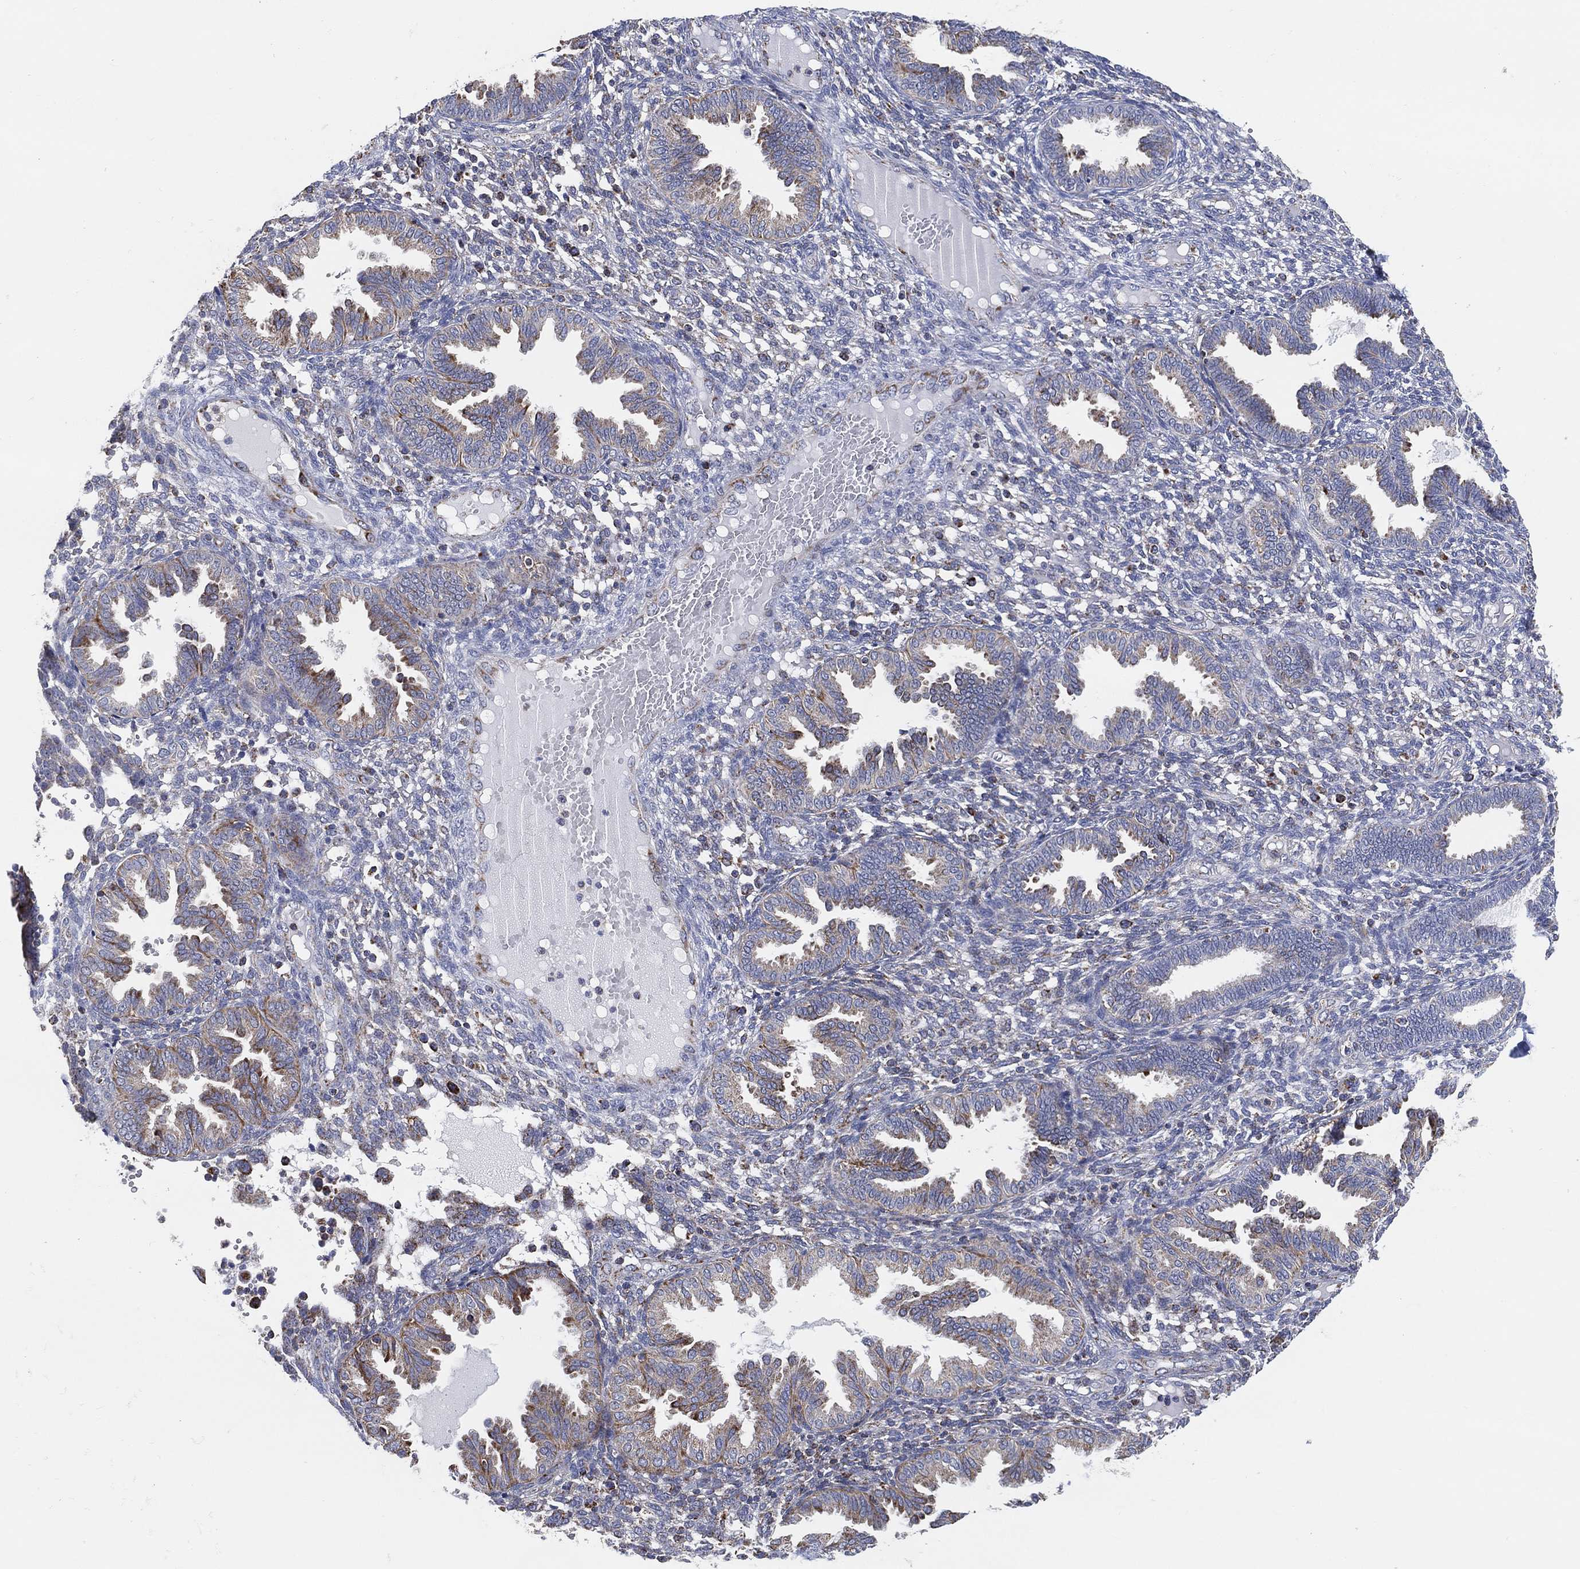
{"staining": {"intensity": "moderate", "quantity": "<25%", "location": "cytoplasmic/membranous"}, "tissue": "endometrium", "cell_type": "Cells in endometrial stroma", "image_type": "normal", "snomed": [{"axis": "morphology", "description": "Normal tissue, NOS"}, {"axis": "topography", "description": "Endometrium"}], "caption": "Immunohistochemical staining of unremarkable human endometrium shows low levels of moderate cytoplasmic/membranous positivity in approximately <25% of cells in endometrial stroma.", "gene": "GCAT", "patient": {"sex": "female", "age": 42}}